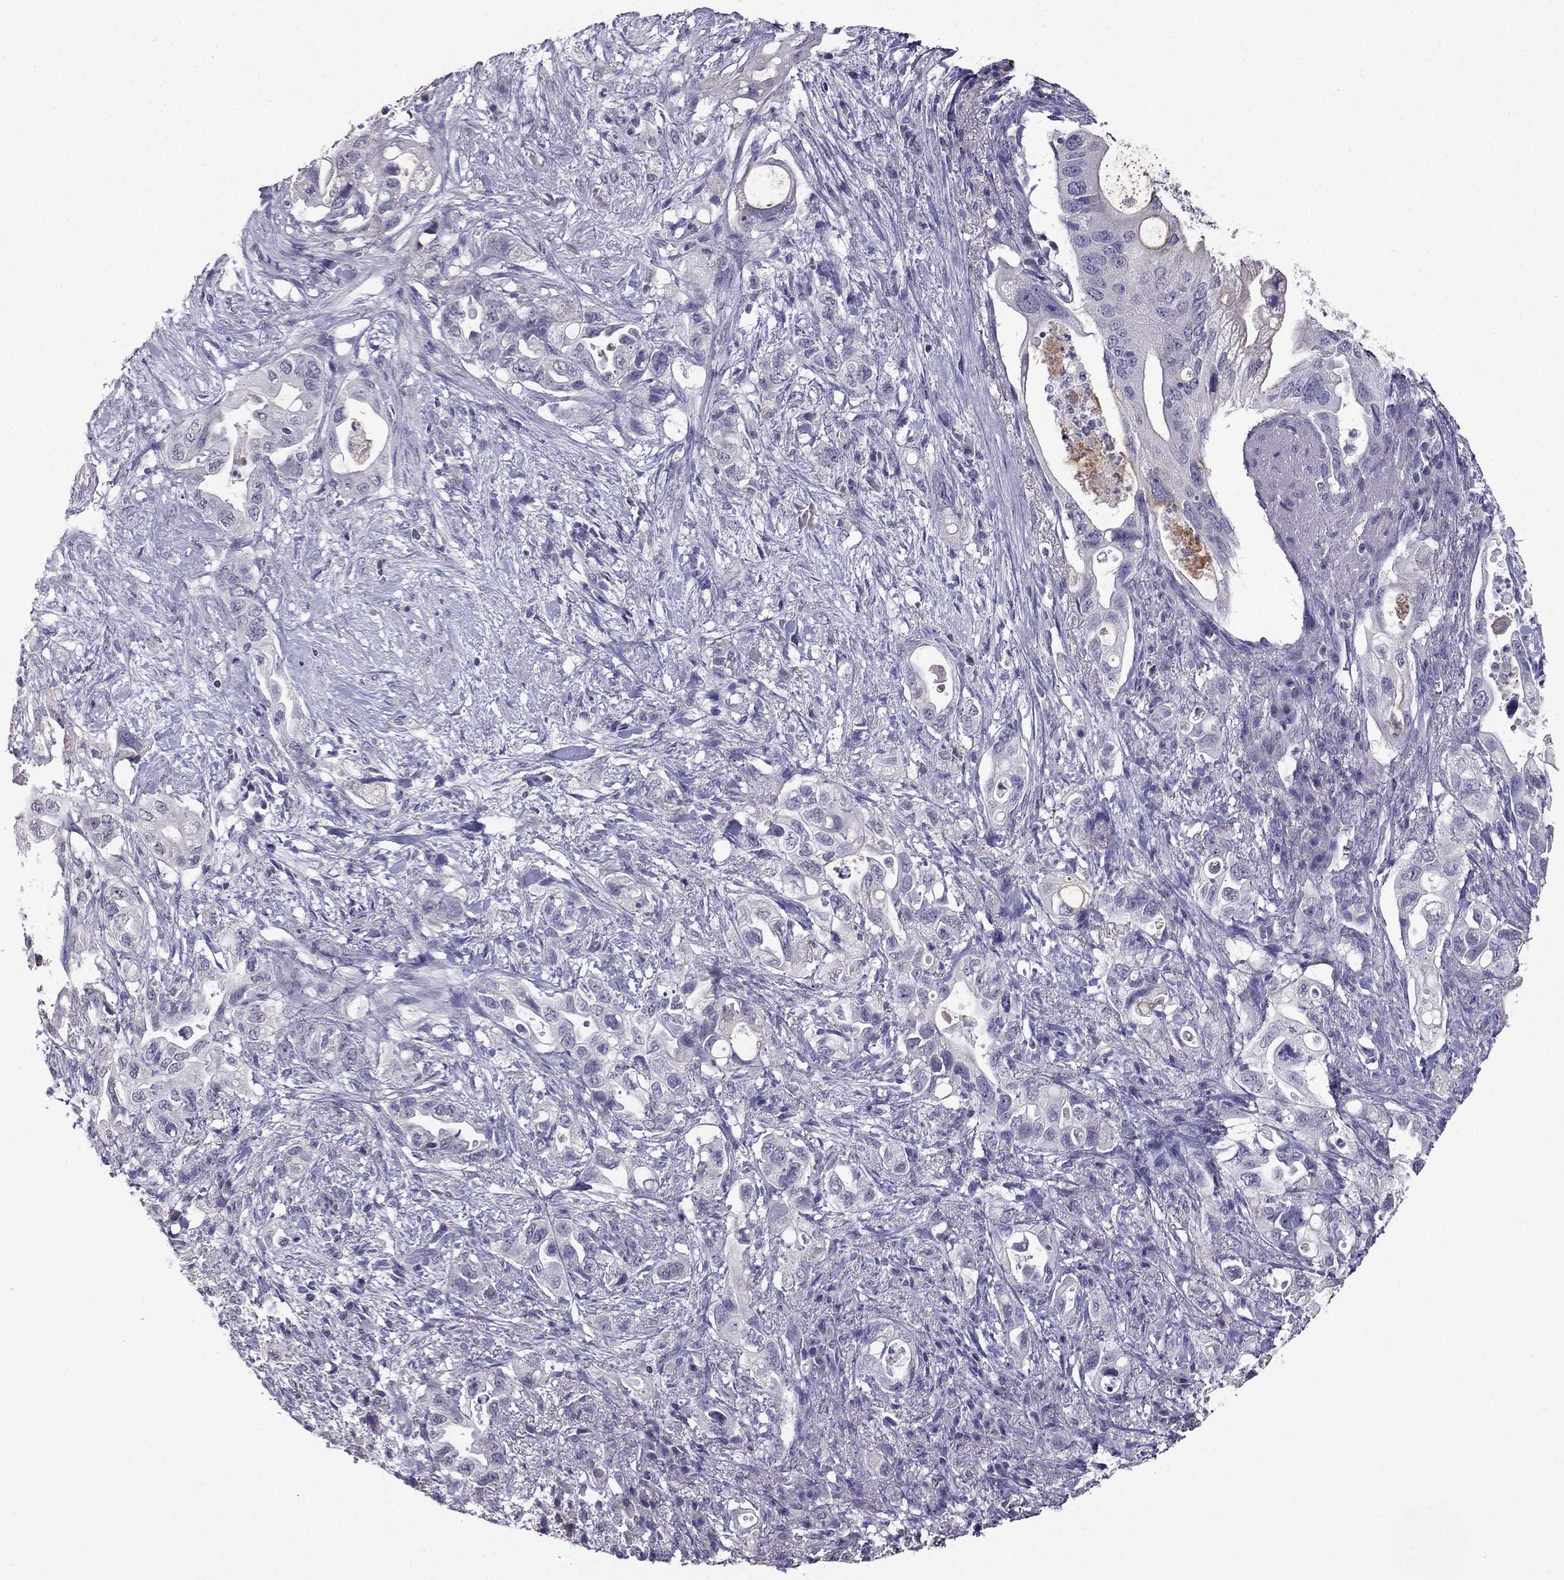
{"staining": {"intensity": "weak", "quantity": "<25%", "location": "cytoplasmic/membranous"}, "tissue": "pancreatic cancer", "cell_type": "Tumor cells", "image_type": "cancer", "snomed": [{"axis": "morphology", "description": "Adenocarcinoma, NOS"}, {"axis": "topography", "description": "Pancreas"}], "caption": "Immunohistochemistry photomicrograph of human pancreatic adenocarcinoma stained for a protein (brown), which displays no expression in tumor cells.", "gene": "SCG5", "patient": {"sex": "female", "age": 72}}